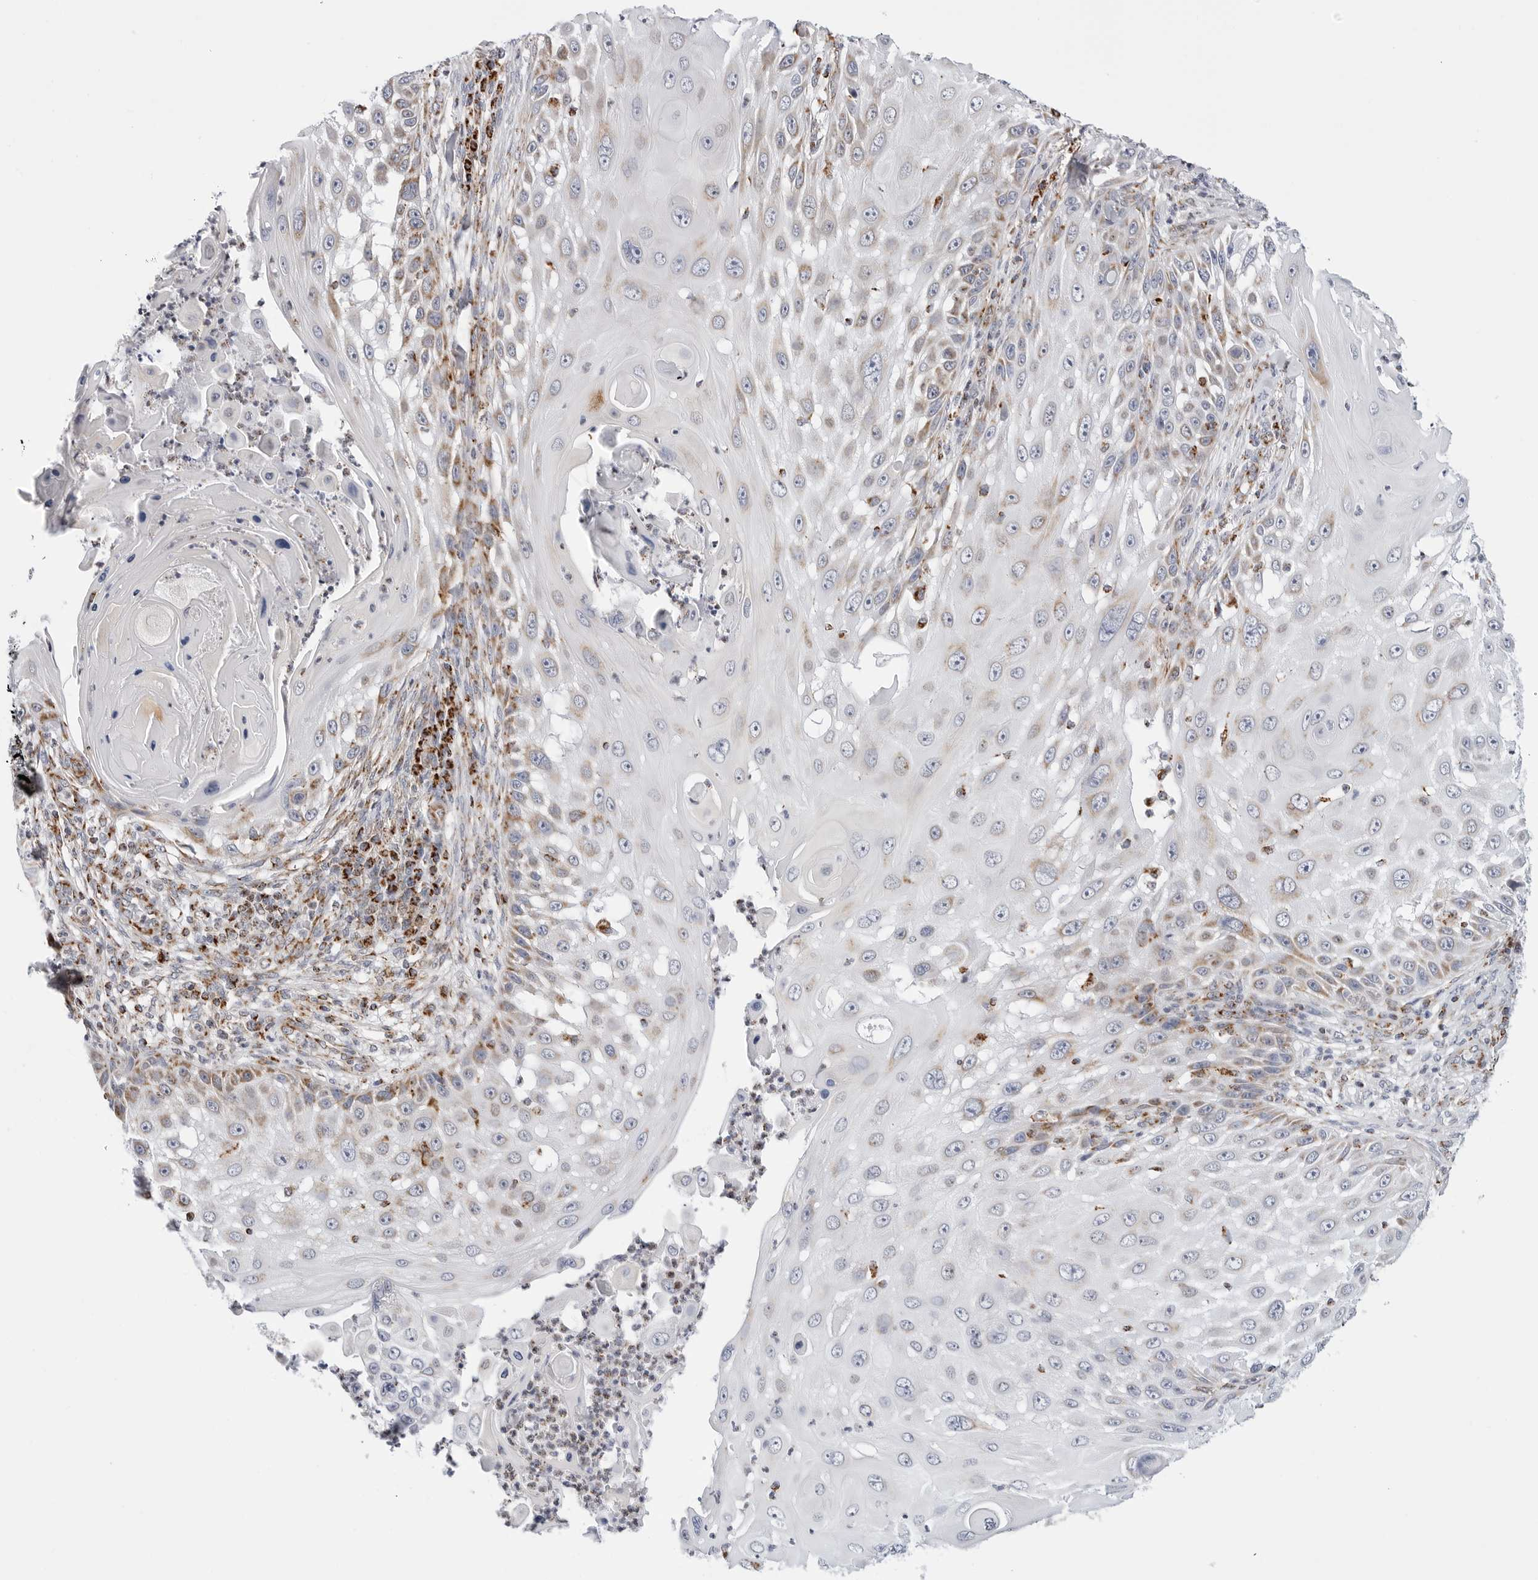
{"staining": {"intensity": "negative", "quantity": "none", "location": "none"}, "tissue": "skin cancer", "cell_type": "Tumor cells", "image_type": "cancer", "snomed": [{"axis": "morphology", "description": "Squamous cell carcinoma, NOS"}, {"axis": "topography", "description": "Skin"}], "caption": "Squamous cell carcinoma (skin) stained for a protein using immunohistochemistry displays no positivity tumor cells.", "gene": "ATP5IF1", "patient": {"sex": "female", "age": 44}}